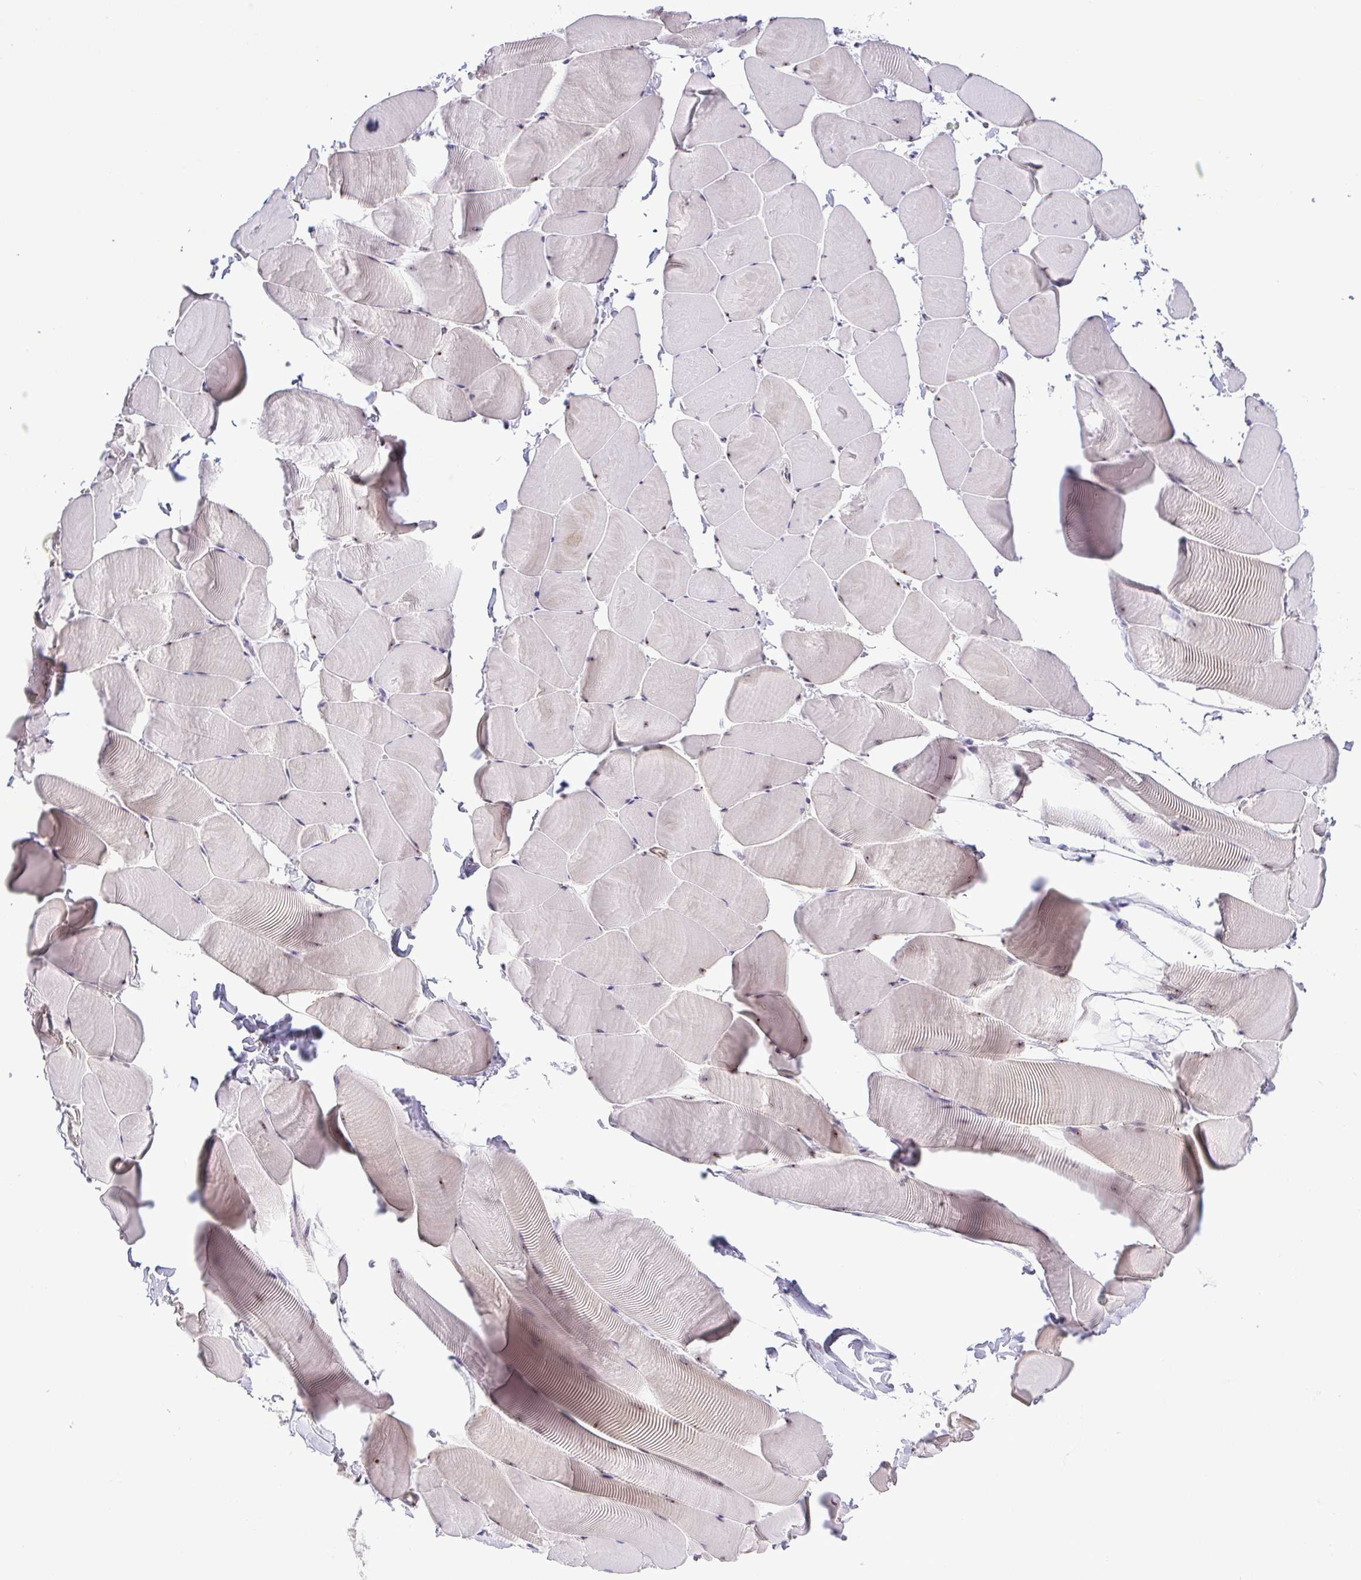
{"staining": {"intensity": "negative", "quantity": "none", "location": "none"}, "tissue": "skeletal muscle", "cell_type": "Myocytes", "image_type": "normal", "snomed": [{"axis": "morphology", "description": "Normal tissue, NOS"}, {"axis": "topography", "description": "Skeletal muscle"}], "caption": "Micrograph shows no significant protein expression in myocytes of unremarkable skeletal muscle.", "gene": "RSL24D1", "patient": {"sex": "male", "age": 25}}